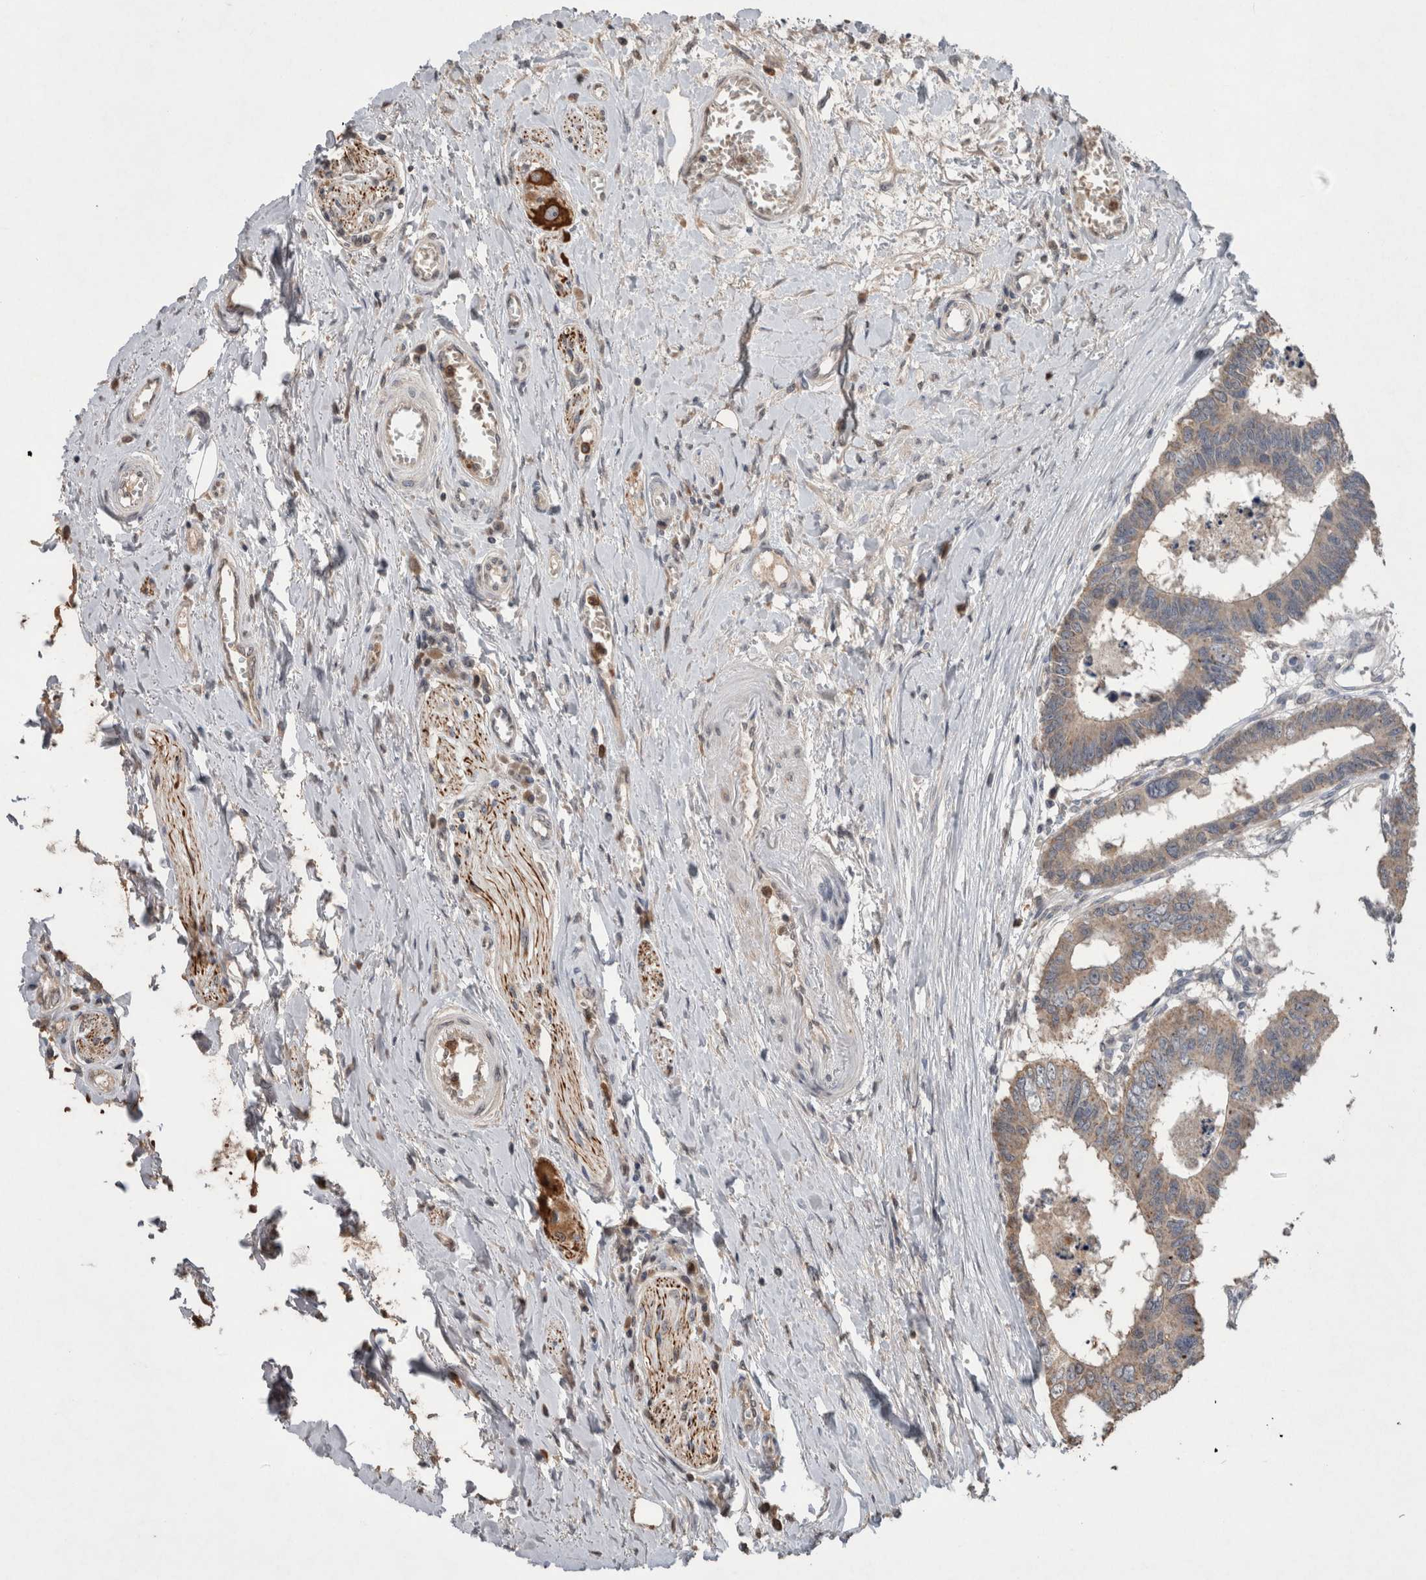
{"staining": {"intensity": "weak", "quantity": ">75%", "location": "cytoplasmic/membranous"}, "tissue": "colorectal cancer", "cell_type": "Tumor cells", "image_type": "cancer", "snomed": [{"axis": "morphology", "description": "Adenocarcinoma, NOS"}, {"axis": "topography", "description": "Rectum"}], "caption": "IHC photomicrograph of neoplastic tissue: human adenocarcinoma (colorectal) stained using IHC exhibits low levels of weak protein expression localized specifically in the cytoplasmic/membranous of tumor cells, appearing as a cytoplasmic/membranous brown color.", "gene": "FABP7", "patient": {"sex": "male", "age": 84}}